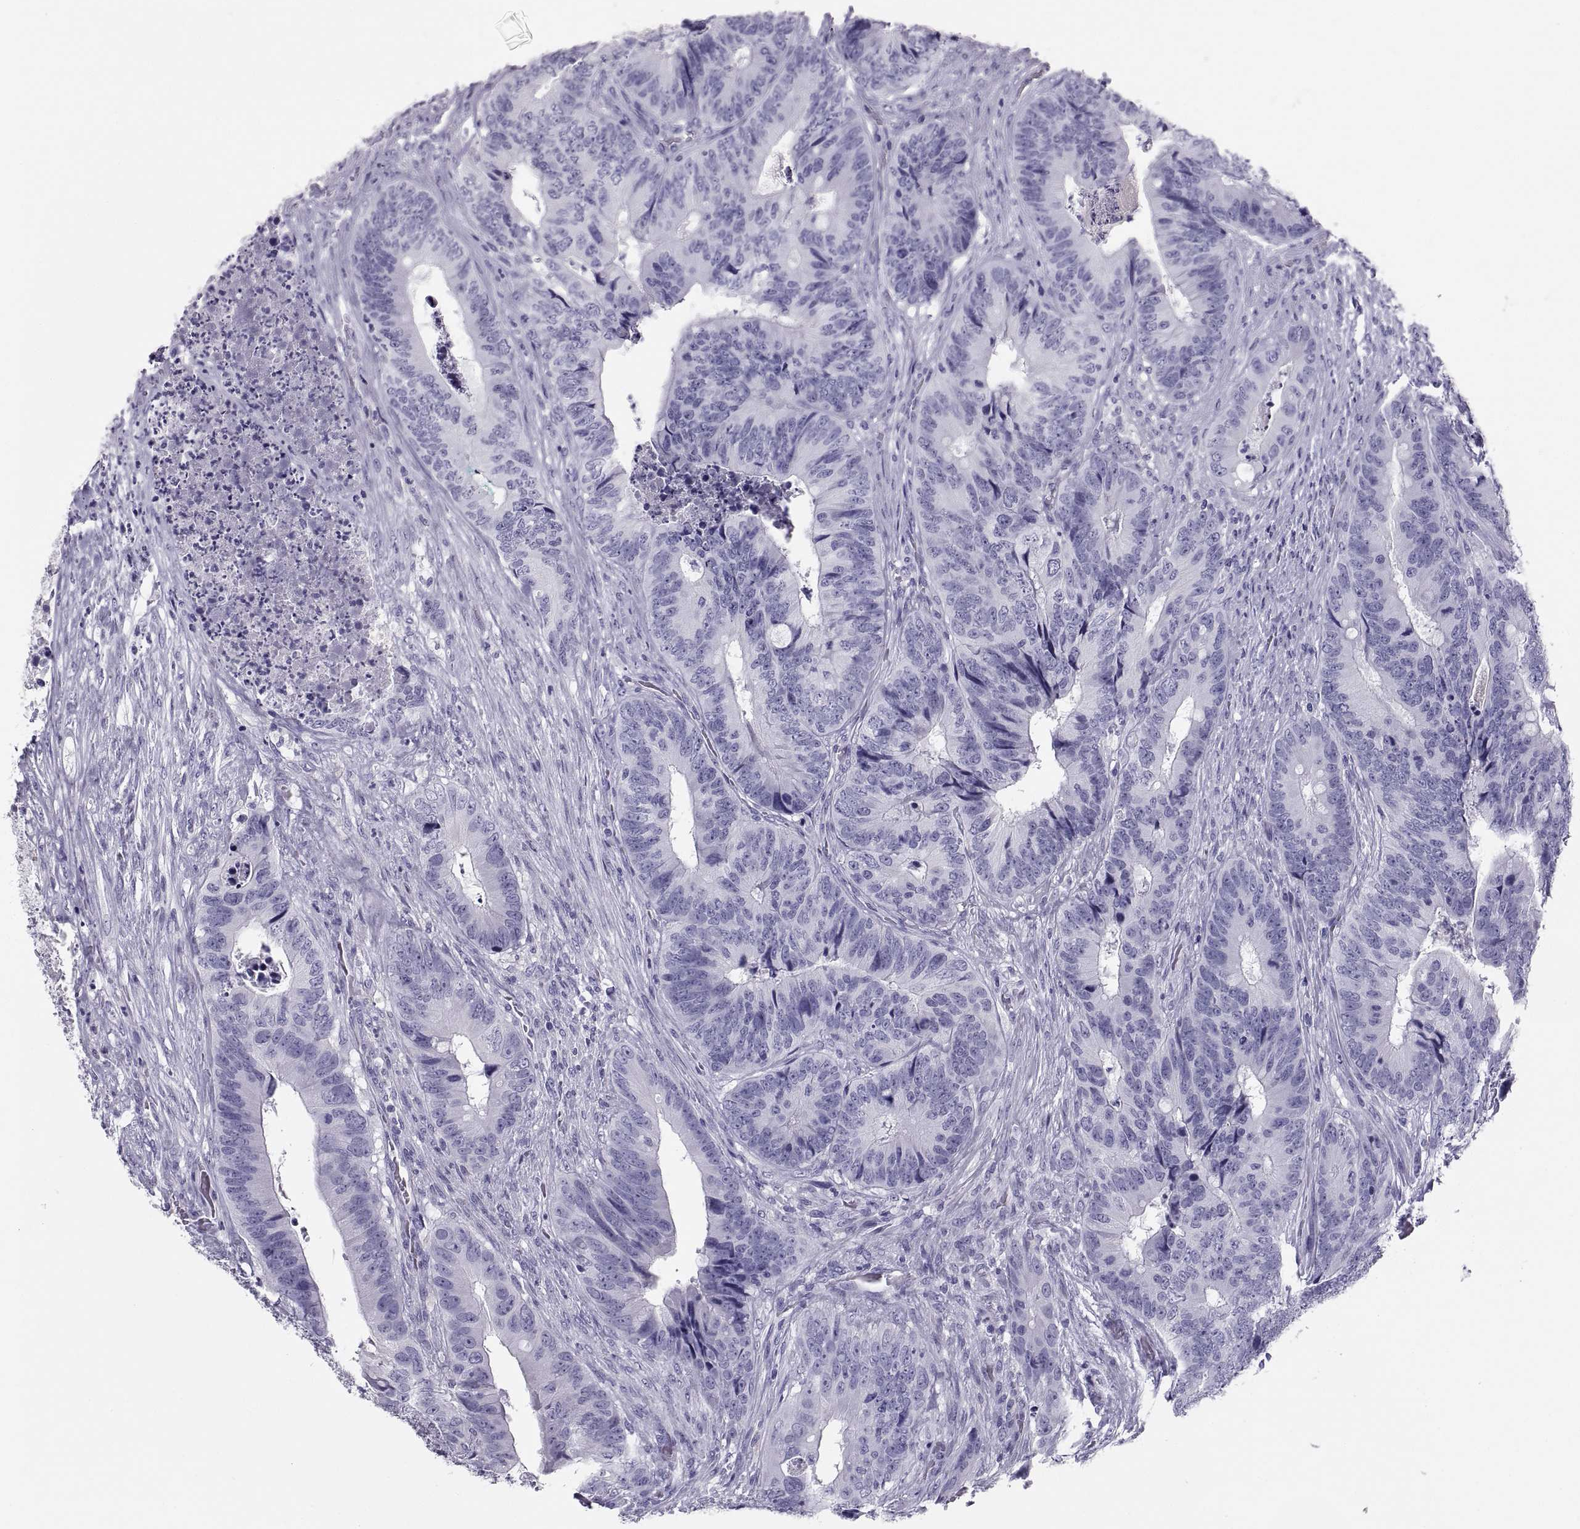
{"staining": {"intensity": "negative", "quantity": "none", "location": "none"}, "tissue": "colorectal cancer", "cell_type": "Tumor cells", "image_type": "cancer", "snomed": [{"axis": "morphology", "description": "Adenocarcinoma, NOS"}, {"axis": "topography", "description": "Colon"}], "caption": "A high-resolution histopathology image shows immunohistochemistry staining of colorectal cancer (adenocarcinoma), which reveals no significant expression in tumor cells. Brightfield microscopy of immunohistochemistry stained with DAB (brown) and hematoxylin (blue), captured at high magnification.", "gene": "PAX2", "patient": {"sex": "male", "age": 84}}